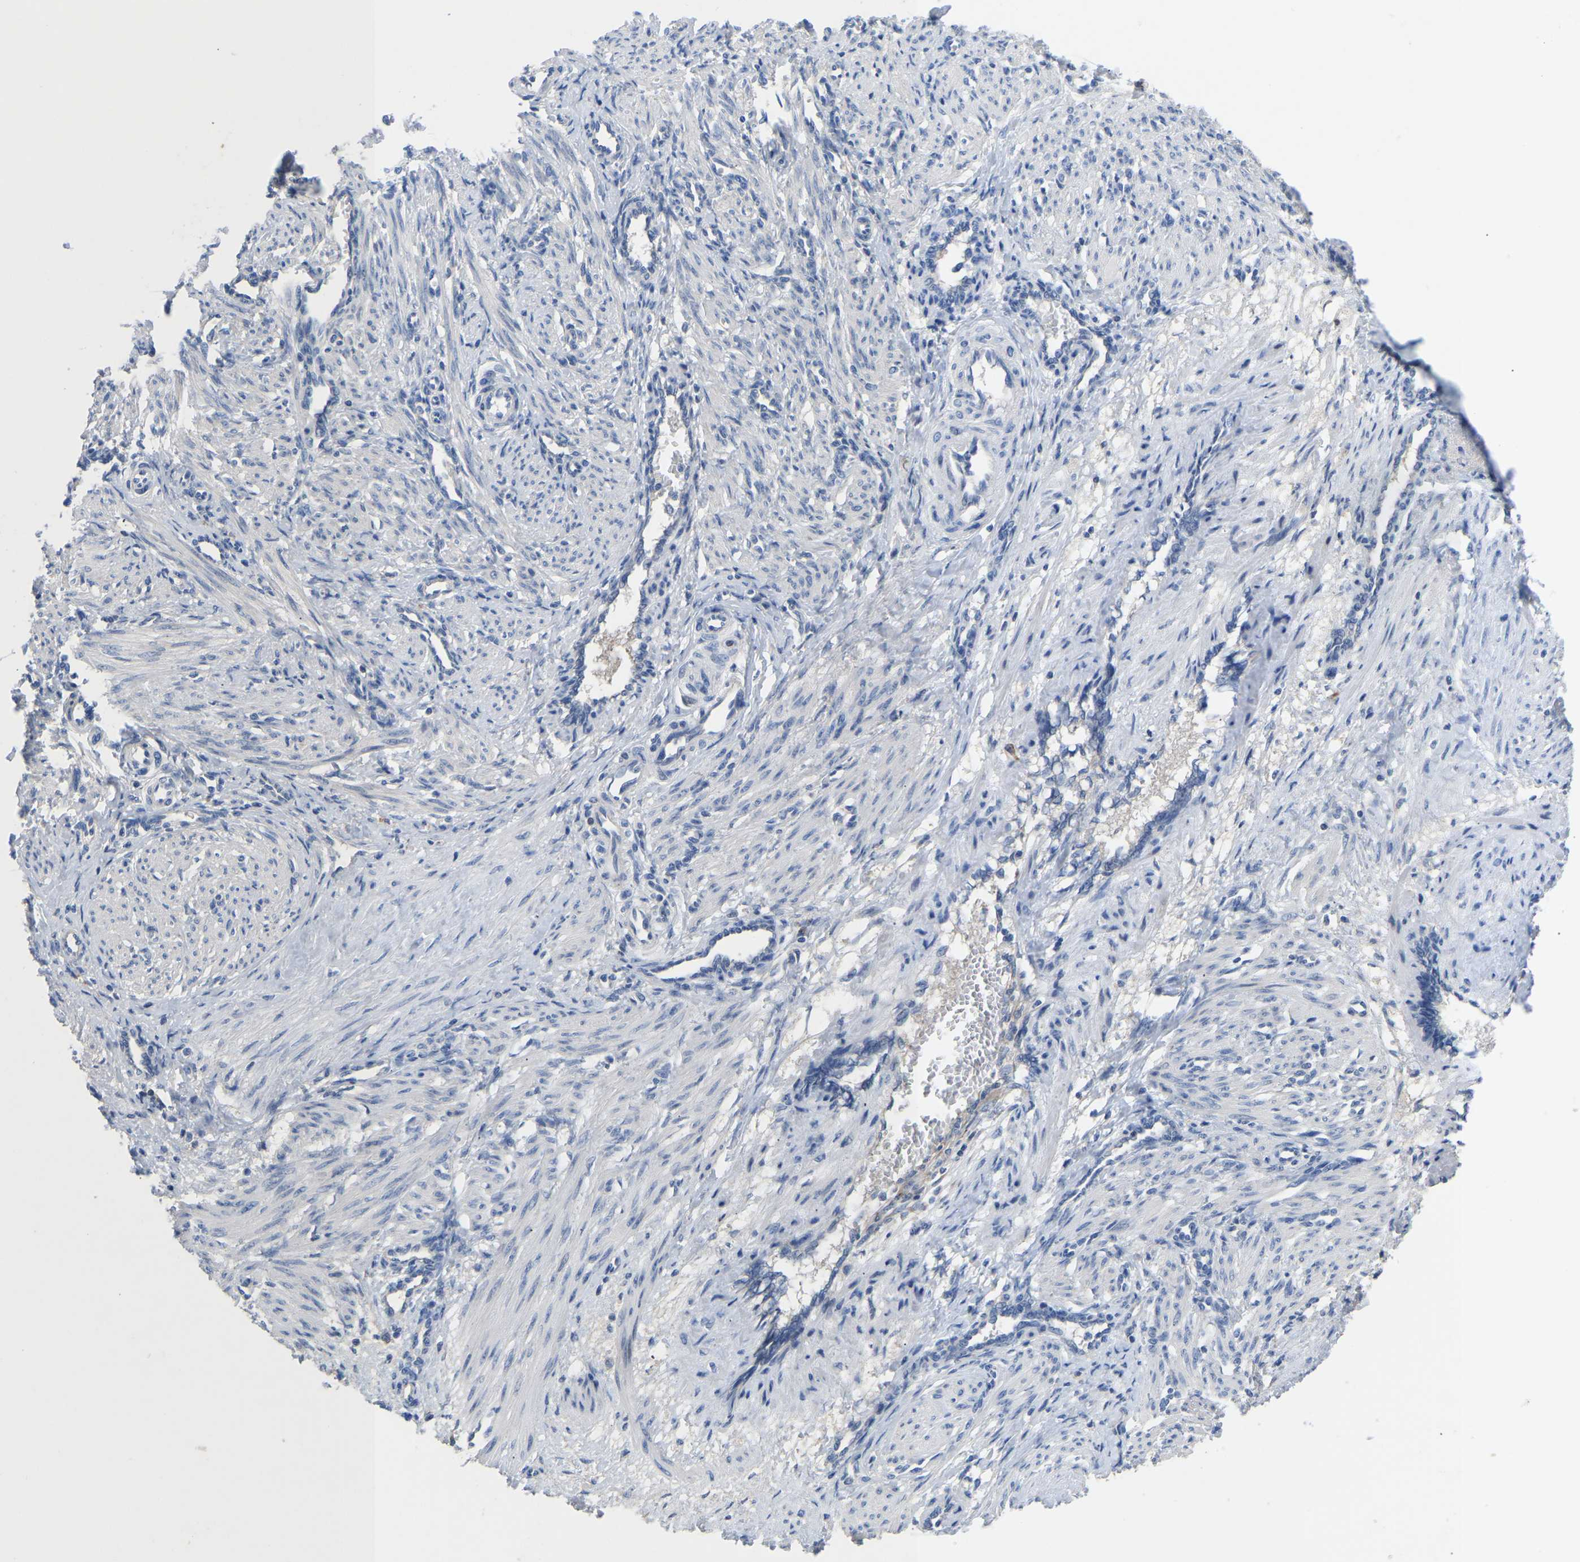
{"staining": {"intensity": "negative", "quantity": "none", "location": "none"}, "tissue": "smooth muscle", "cell_type": "Smooth muscle cells", "image_type": "normal", "snomed": [{"axis": "morphology", "description": "Normal tissue, NOS"}, {"axis": "topography", "description": "Endometrium"}], "caption": "There is no significant expression in smooth muscle cells of smooth muscle.", "gene": "ABCA10", "patient": {"sex": "female", "age": 33}}